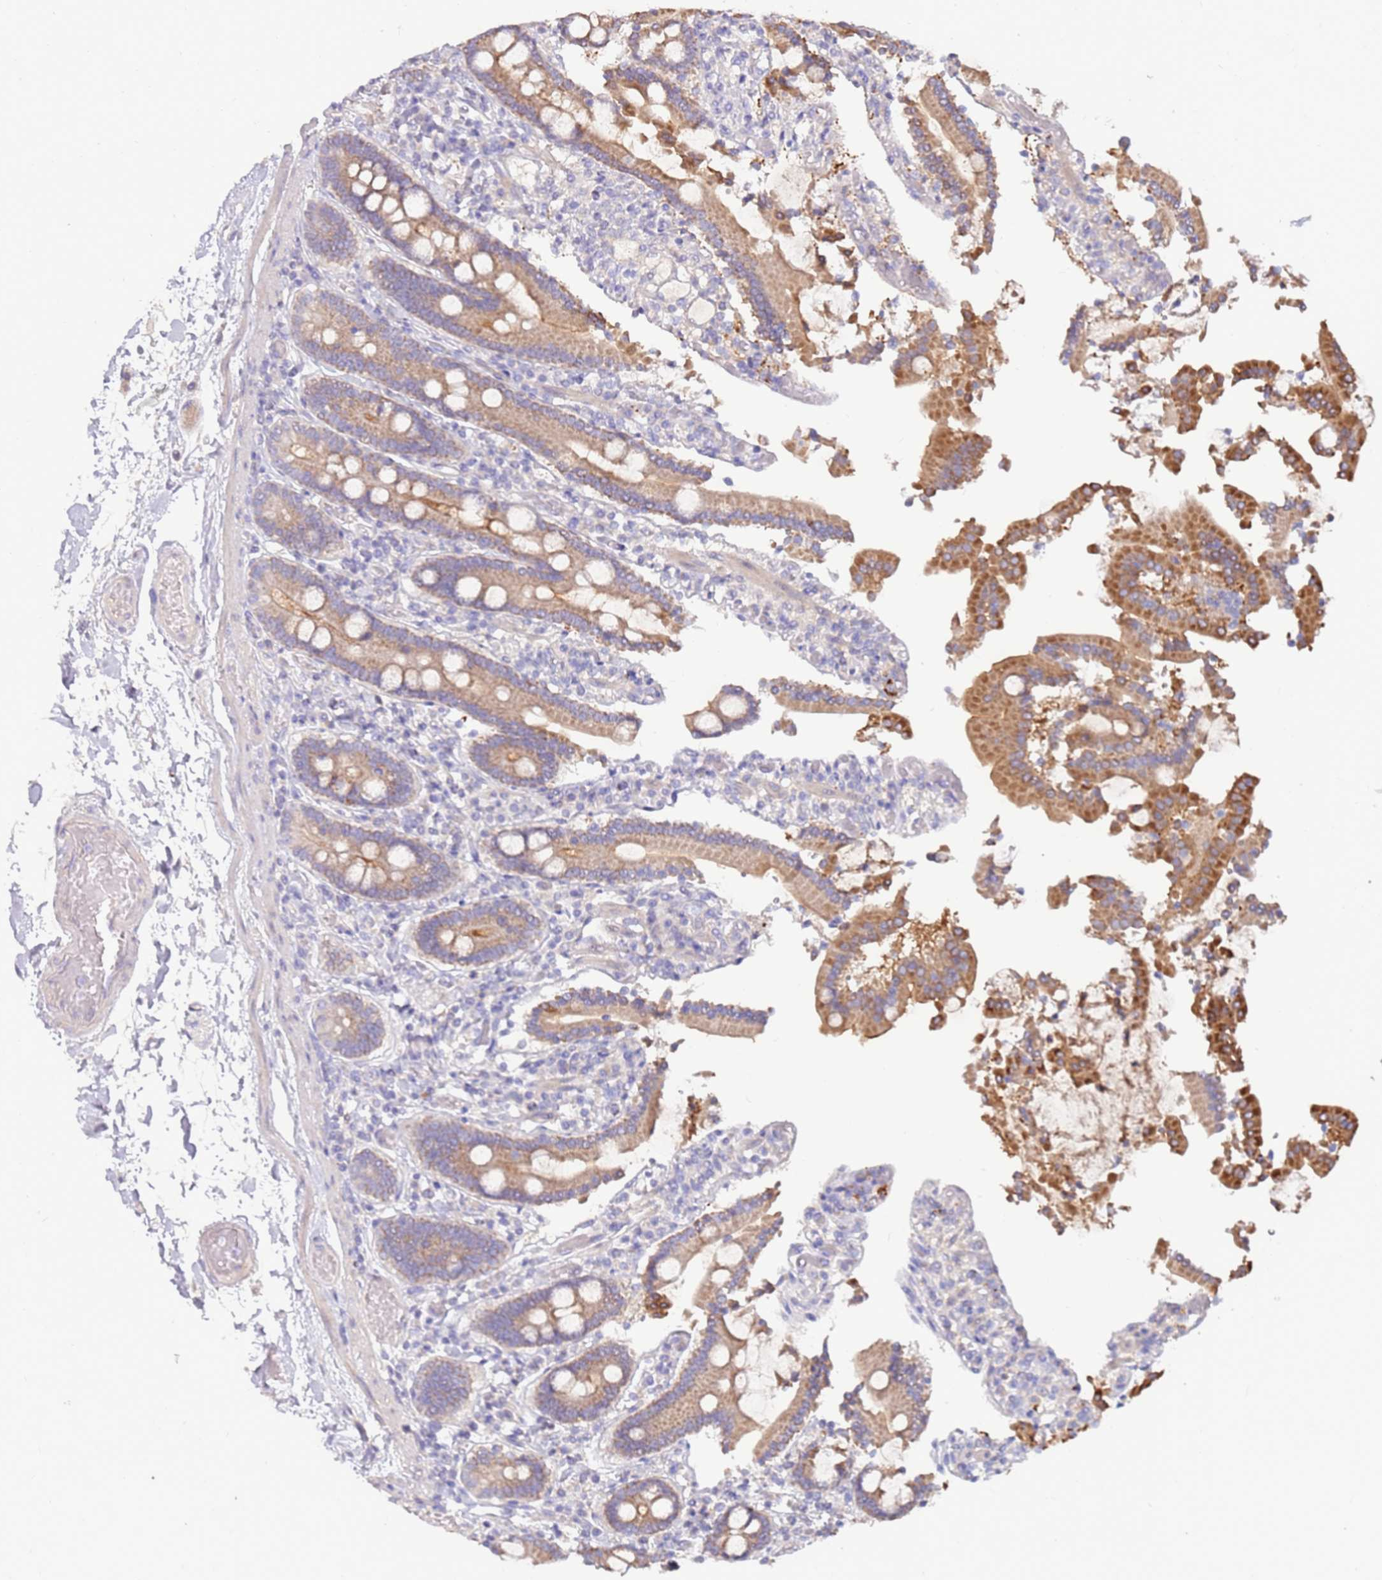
{"staining": {"intensity": "moderate", "quantity": ">75%", "location": "cytoplasmic/membranous"}, "tissue": "duodenum", "cell_type": "Glandular cells", "image_type": "normal", "snomed": [{"axis": "morphology", "description": "Normal tissue, NOS"}, {"axis": "topography", "description": "Duodenum"}], "caption": "Protein expression analysis of unremarkable human duodenum reveals moderate cytoplasmic/membranous expression in about >75% of glandular cells.", "gene": "SLC44A4", "patient": {"sex": "male", "age": 55}}